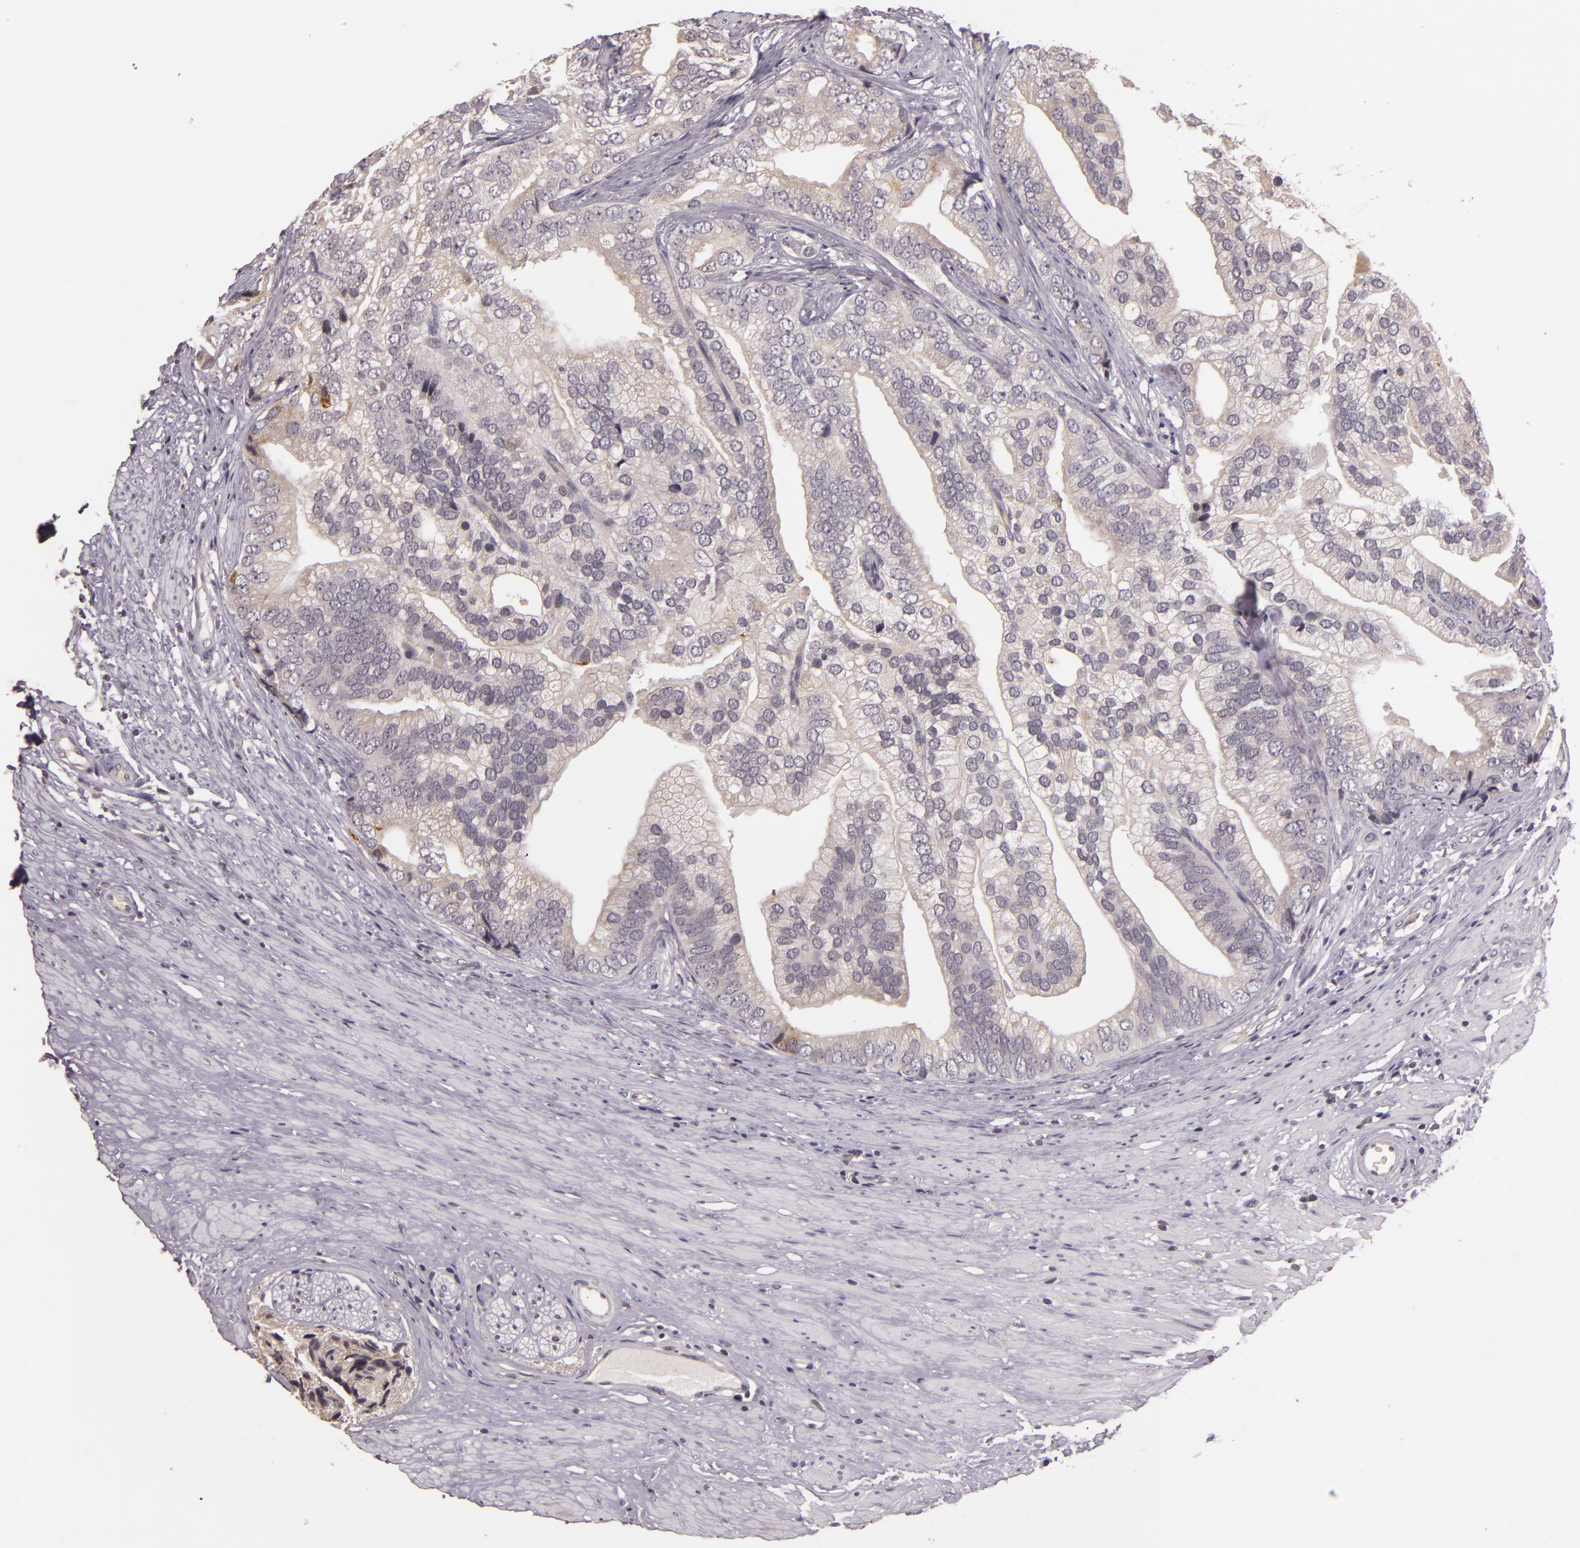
{"staining": {"intensity": "moderate", "quantity": "<25%", "location": "cytoplasmic/membranous"}, "tissue": "prostate cancer", "cell_type": "Tumor cells", "image_type": "cancer", "snomed": [{"axis": "morphology", "description": "Adenocarcinoma, Low grade"}, {"axis": "topography", "description": "Prostate"}], "caption": "Prostate cancer stained with a brown dye demonstrates moderate cytoplasmic/membranous positive positivity in about <25% of tumor cells.", "gene": "TFF1", "patient": {"sex": "male", "age": 71}}